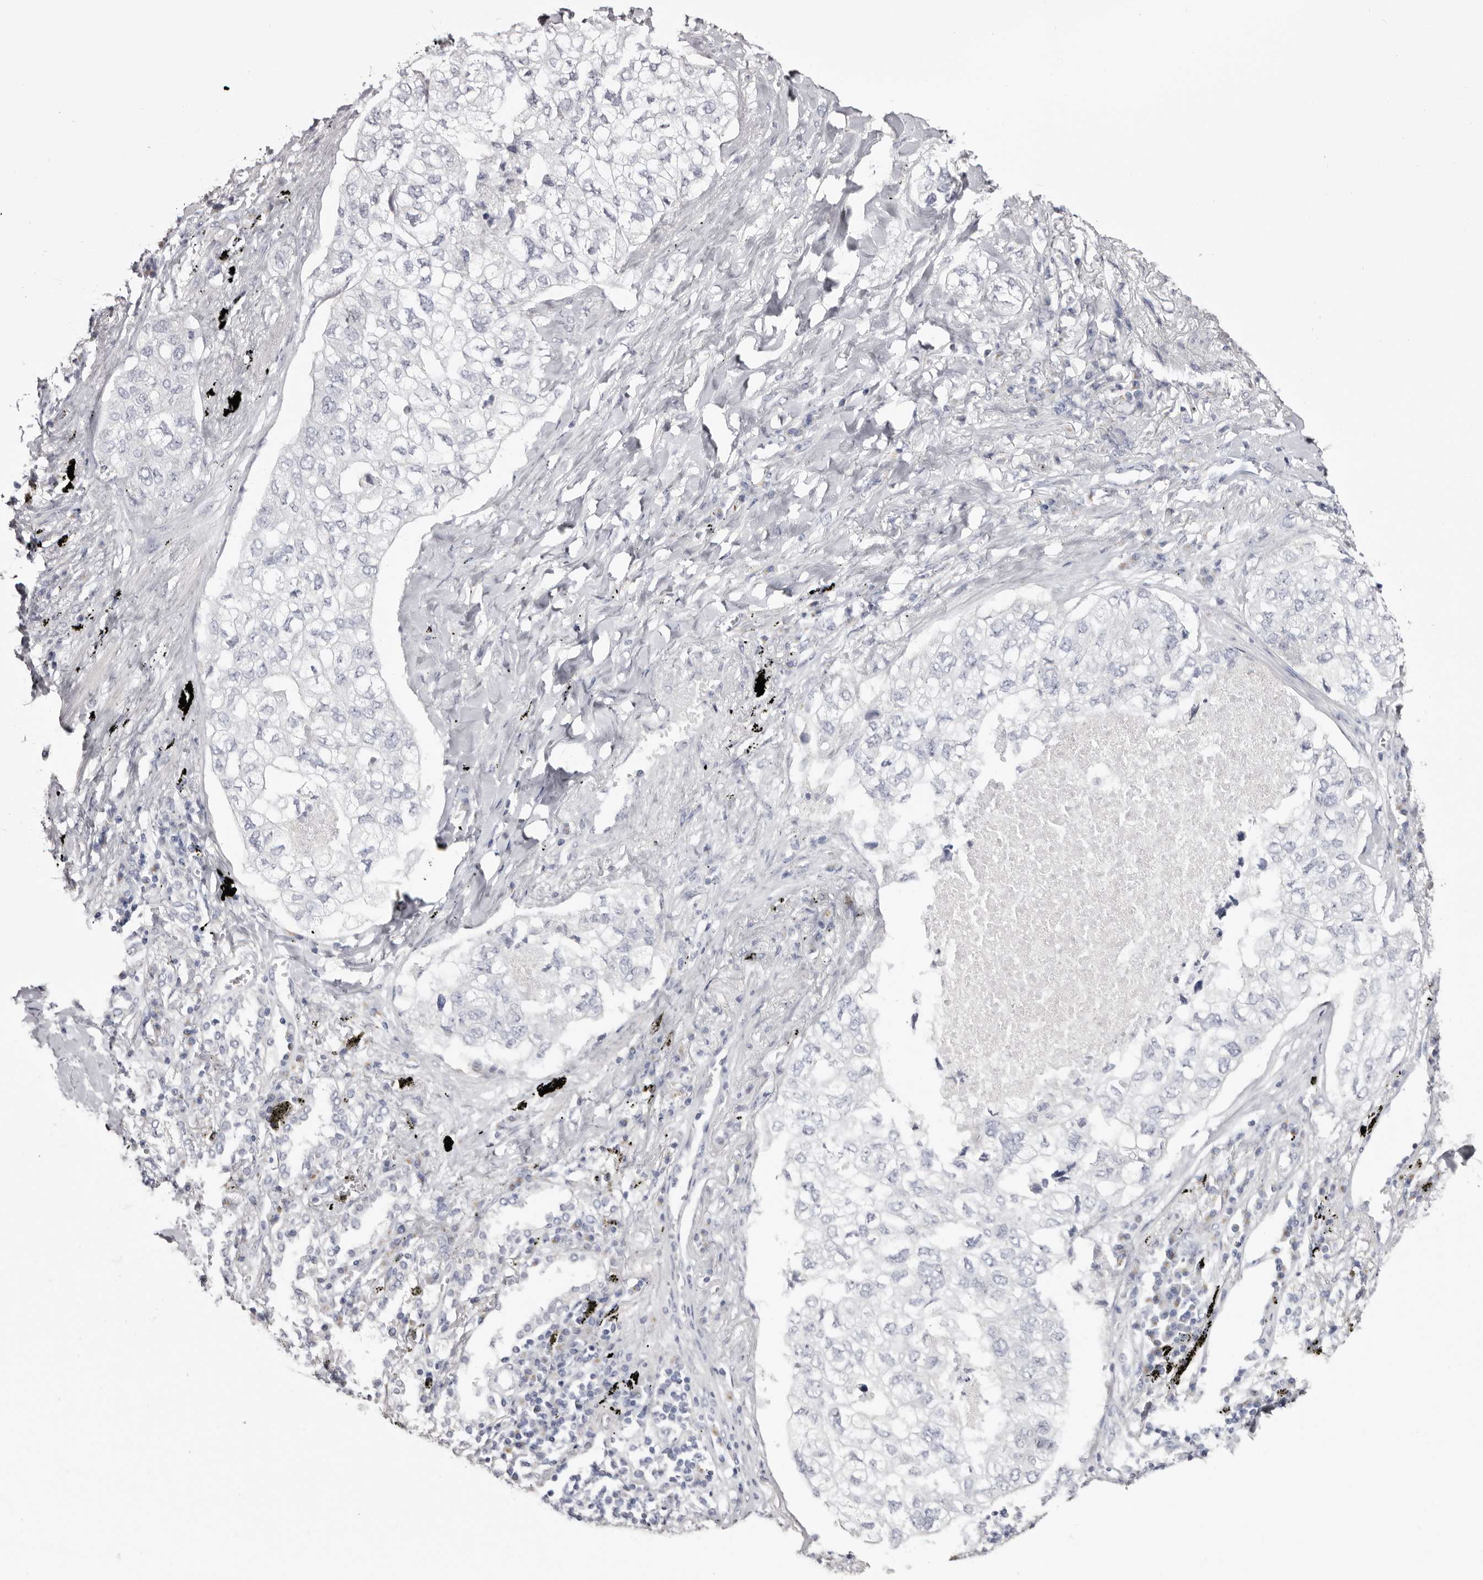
{"staining": {"intensity": "negative", "quantity": "none", "location": "none"}, "tissue": "lung cancer", "cell_type": "Tumor cells", "image_type": "cancer", "snomed": [{"axis": "morphology", "description": "Adenocarcinoma, NOS"}, {"axis": "topography", "description": "Lung"}], "caption": "This is an IHC image of lung cancer. There is no staining in tumor cells.", "gene": "CASQ1", "patient": {"sex": "male", "age": 65}}